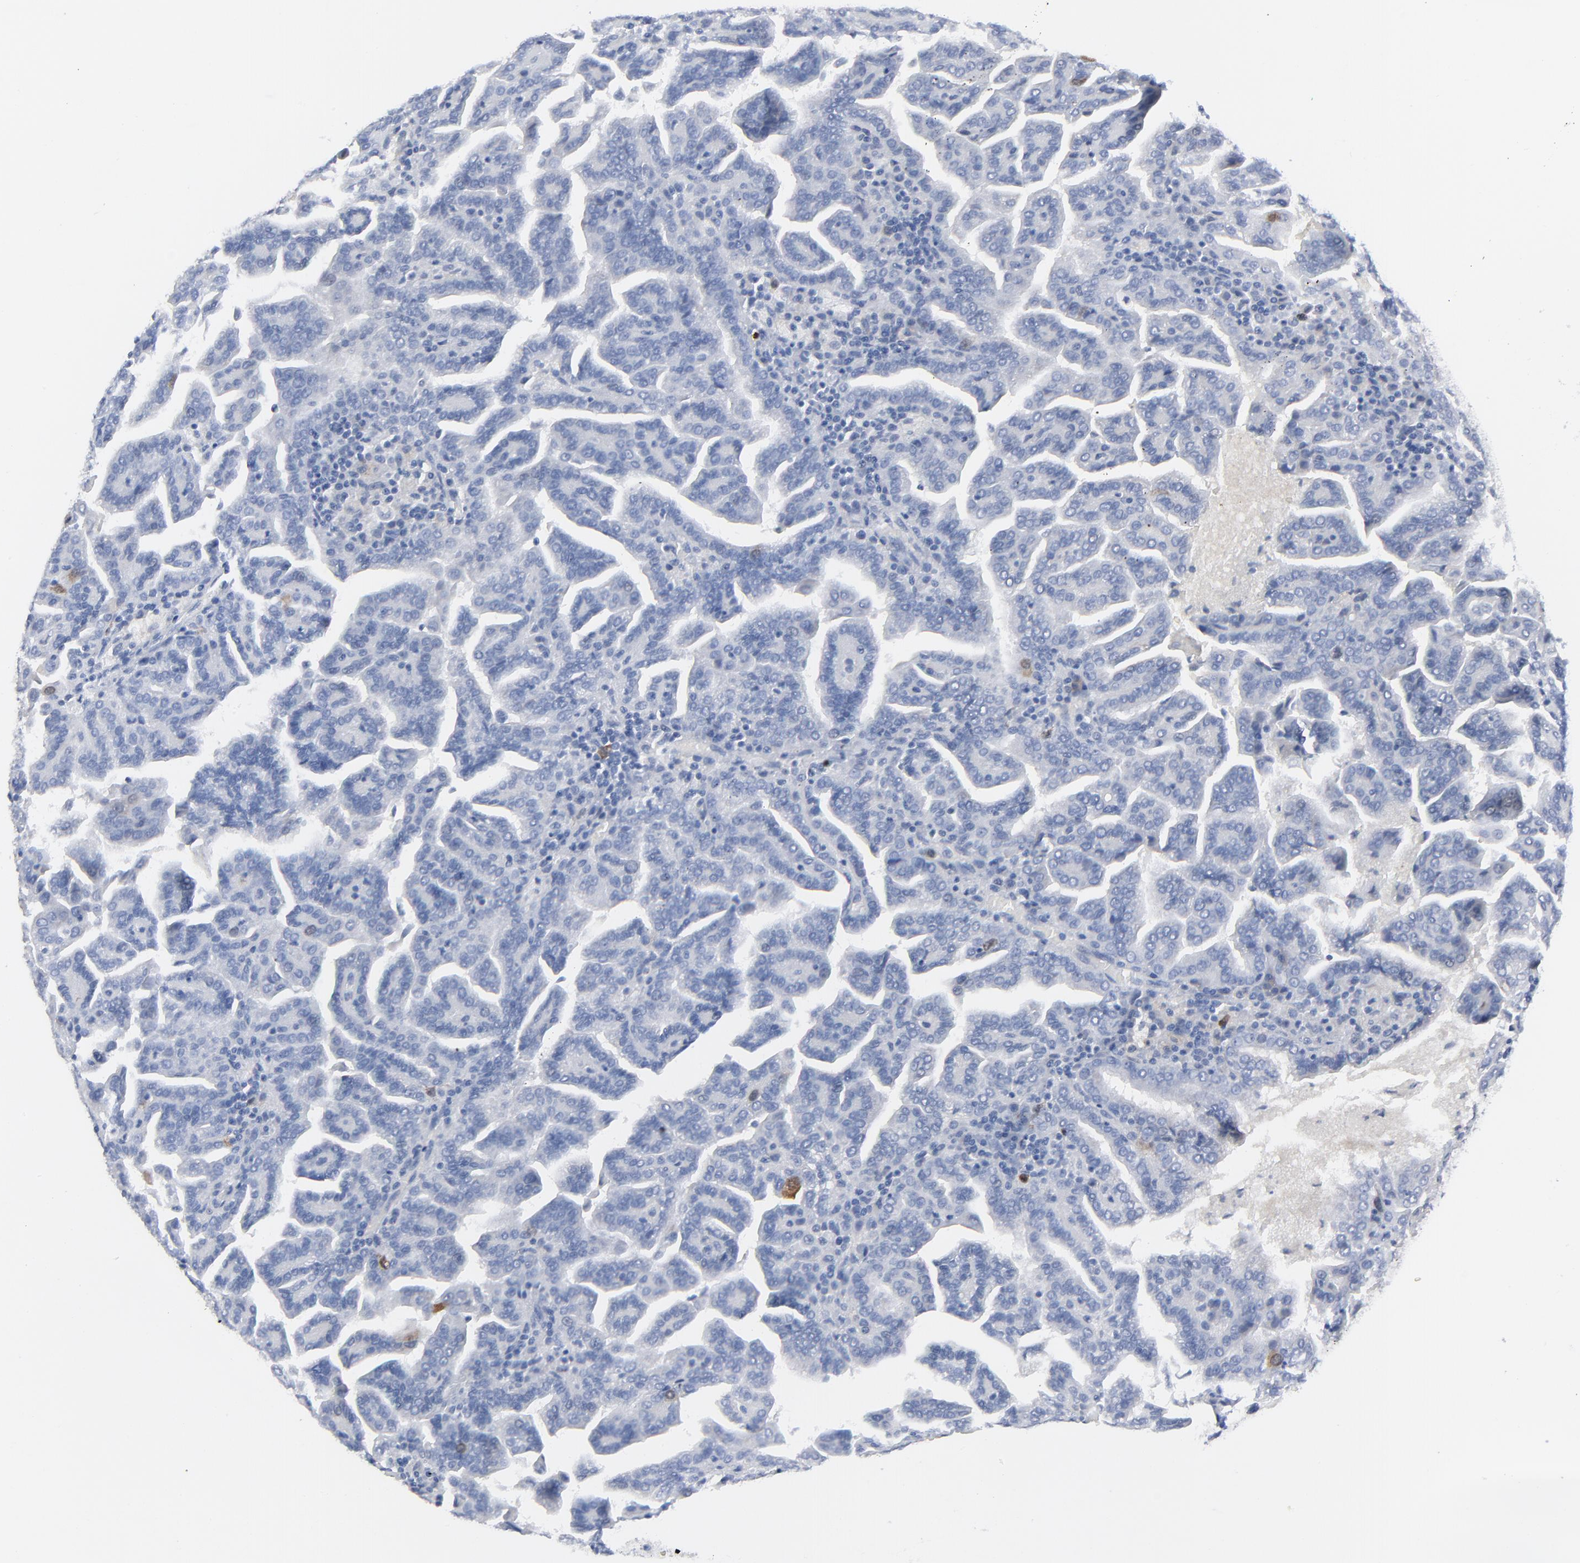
{"staining": {"intensity": "strong", "quantity": "<25%", "location": "cytoplasmic/membranous,nuclear"}, "tissue": "renal cancer", "cell_type": "Tumor cells", "image_type": "cancer", "snomed": [{"axis": "morphology", "description": "Adenocarcinoma, NOS"}, {"axis": "topography", "description": "Kidney"}], "caption": "Immunohistochemical staining of renal cancer shows medium levels of strong cytoplasmic/membranous and nuclear protein staining in about <25% of tumor cells.", "gene": "CDK1", "patient": {"sex": "male", "age": 61}}